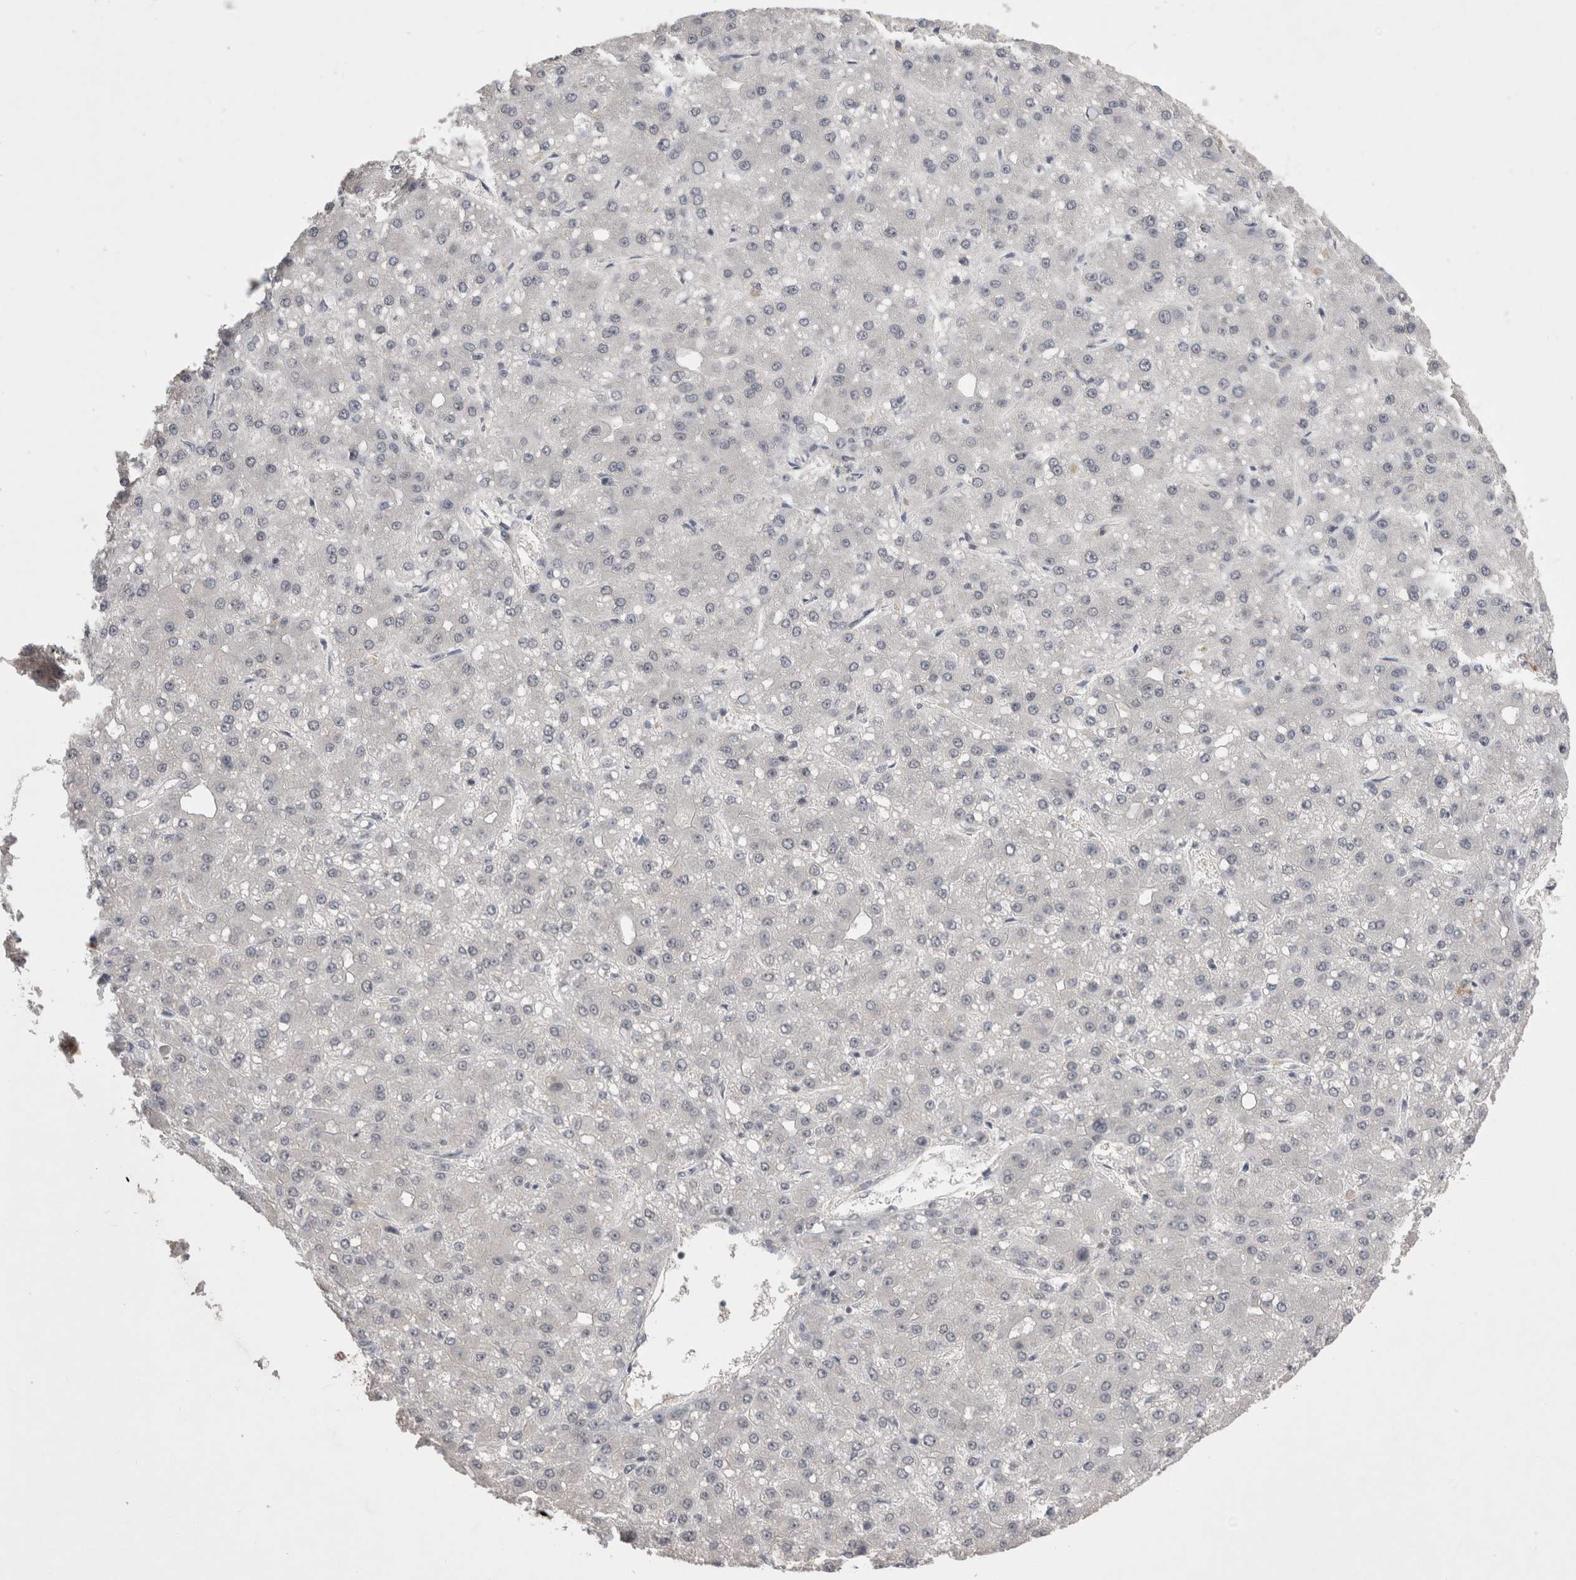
{"staining": {"intensity": "negative", "quantity": "none", "location": "none"}, "tissue": "liver cancer", "cell_type": "Tumor cells", "image_type": "cancer", "snomed": [{"axis": "morphology", "description": "Carcinoma, Hepatocellular, NOS"}, {"axis": "topography", "description": "Liver"}], "caption": "Tumor cells show no significant protein staining in liver cancer (hepatocellular carcinoma).", "gene": "ZNF341", "patient": {"sex": "male", "age": 67}}